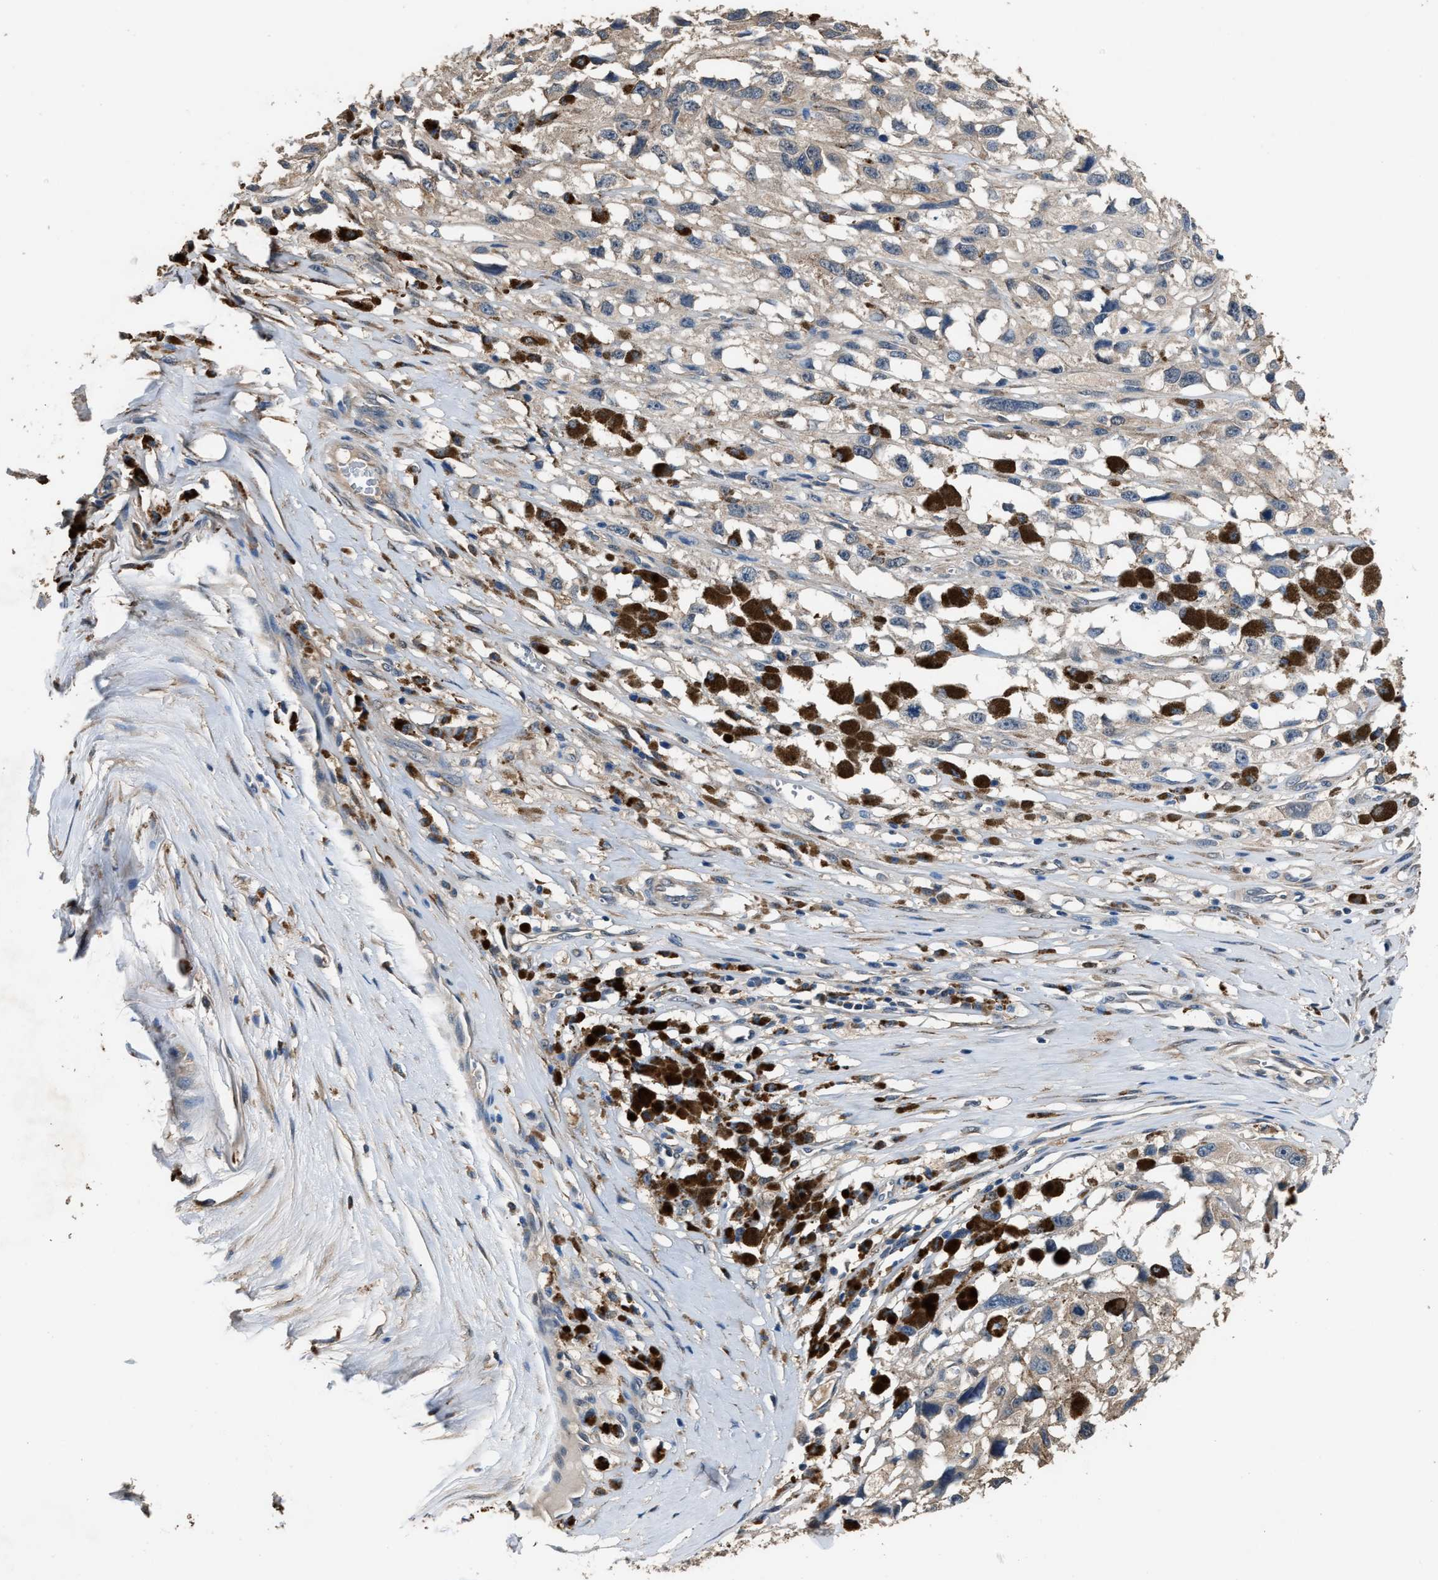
{"staining": {"intensity": "negative", "quantity": "none", "location": "none"}, "tissue": "melanoma", "cell_type": "Tumor cells", "image_type": "cancer", "snomed": [{"axis": "morphology", "description": "Malignant melanoma, Metastatic site"}, {"axis": "topography", "description": "Lymph node"}], "caption": "Immunohistochemistry photomicrograph of human melanoma stained for a protein (brown), which demonstrates no expression in tumor cells.", "gene": "GSTP1", "patient": {"sex": "male", "age": 59}}